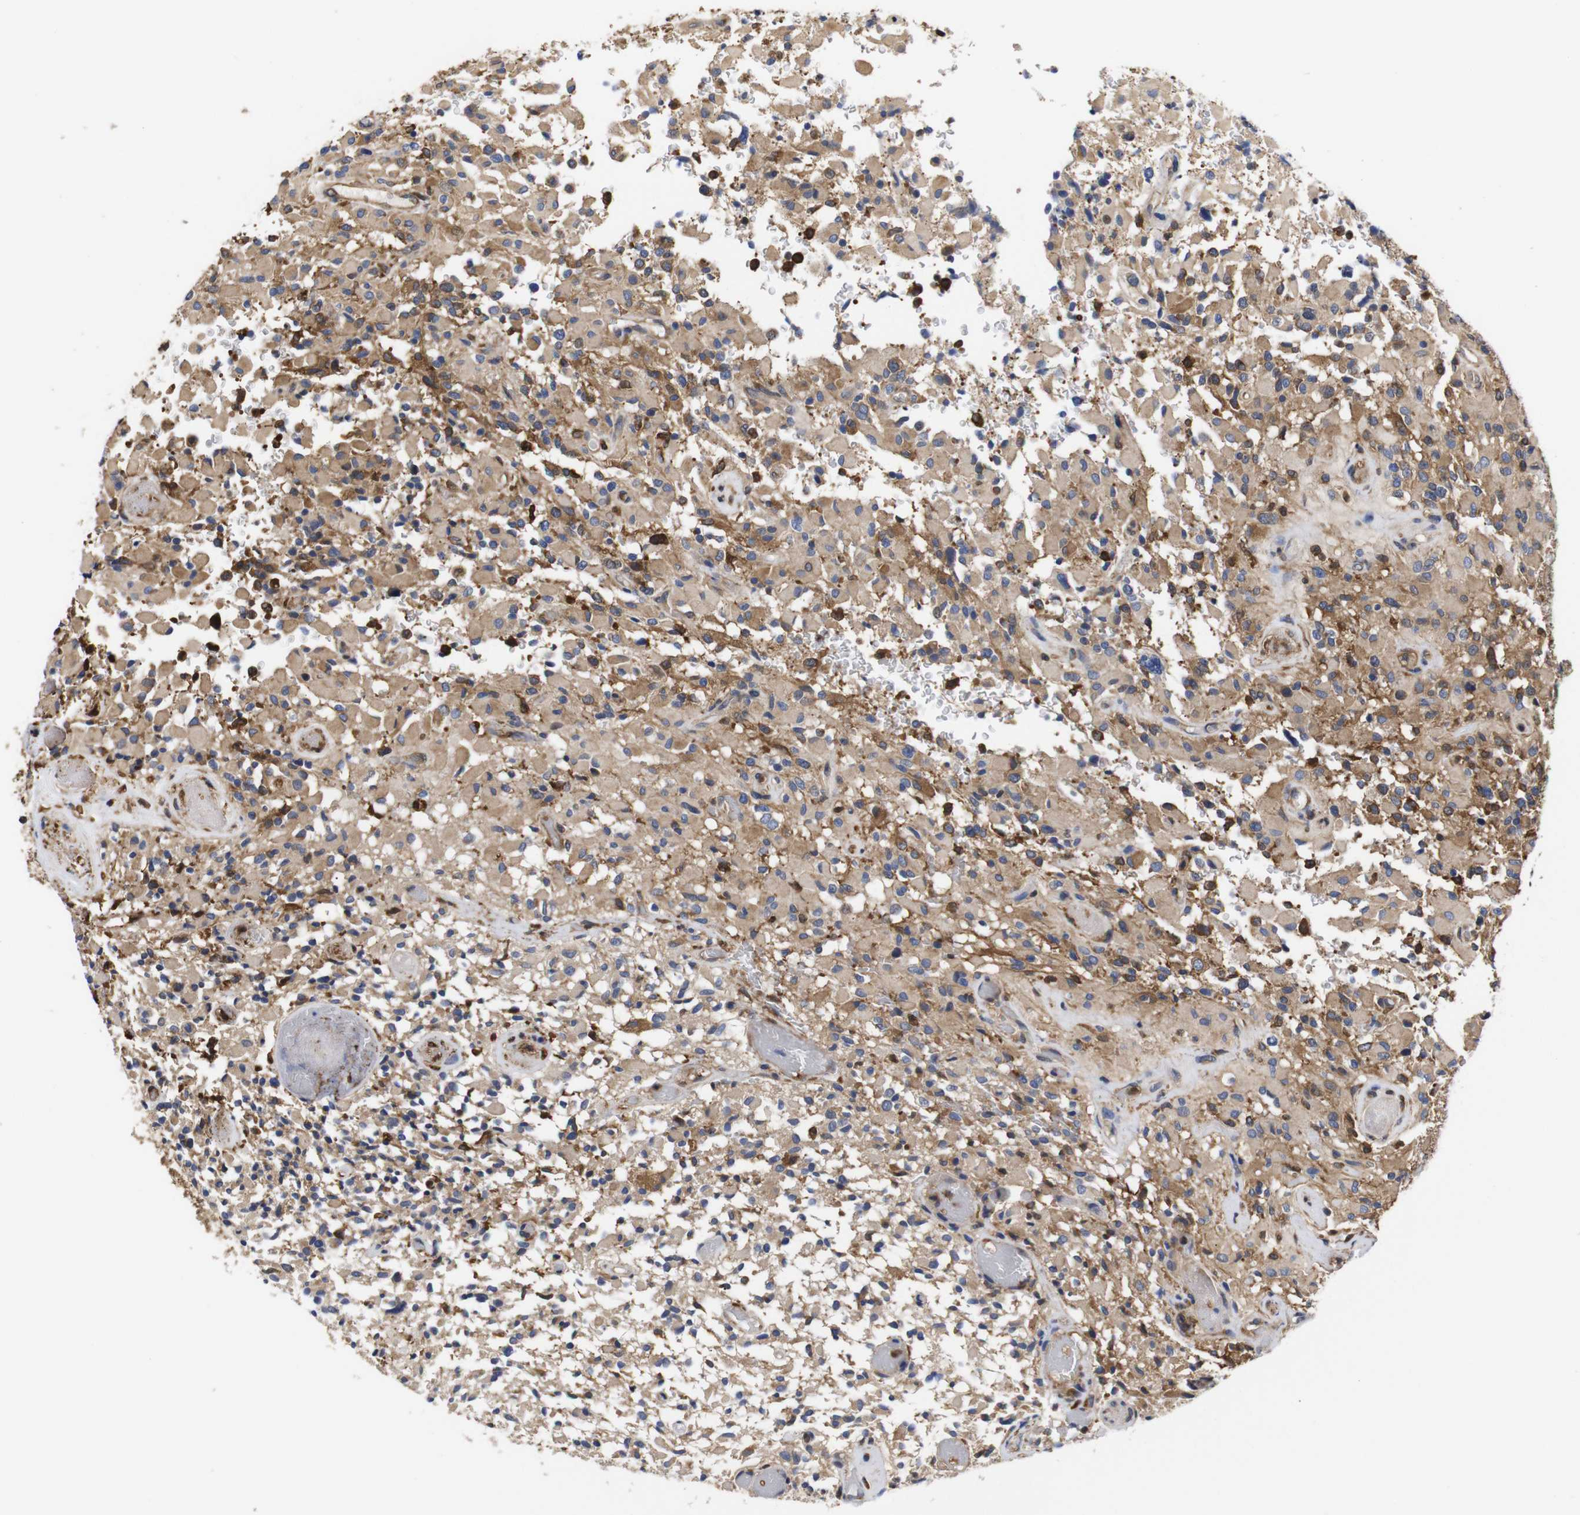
{"staining": {"intensity": "moderate", "quantity": ">75%", "location": "cytoplasmic/membranous"}, "tissue": "glioma", "cell_type": "Tumor cells", "image_type": "cancer", "snomed": [{"axis": "morphology", "description": "Glioma, malignant, High grade"}, {"axis": "topography", "description": "Brain"}], "caption": "IHC (DAB) staining of human glioma displays moderate cytoplasmic/membranous protein expression in approximately >75% of tumor cells.", "gene": "LRRCC1", "patient": {"sex": "male", "age": 71}}